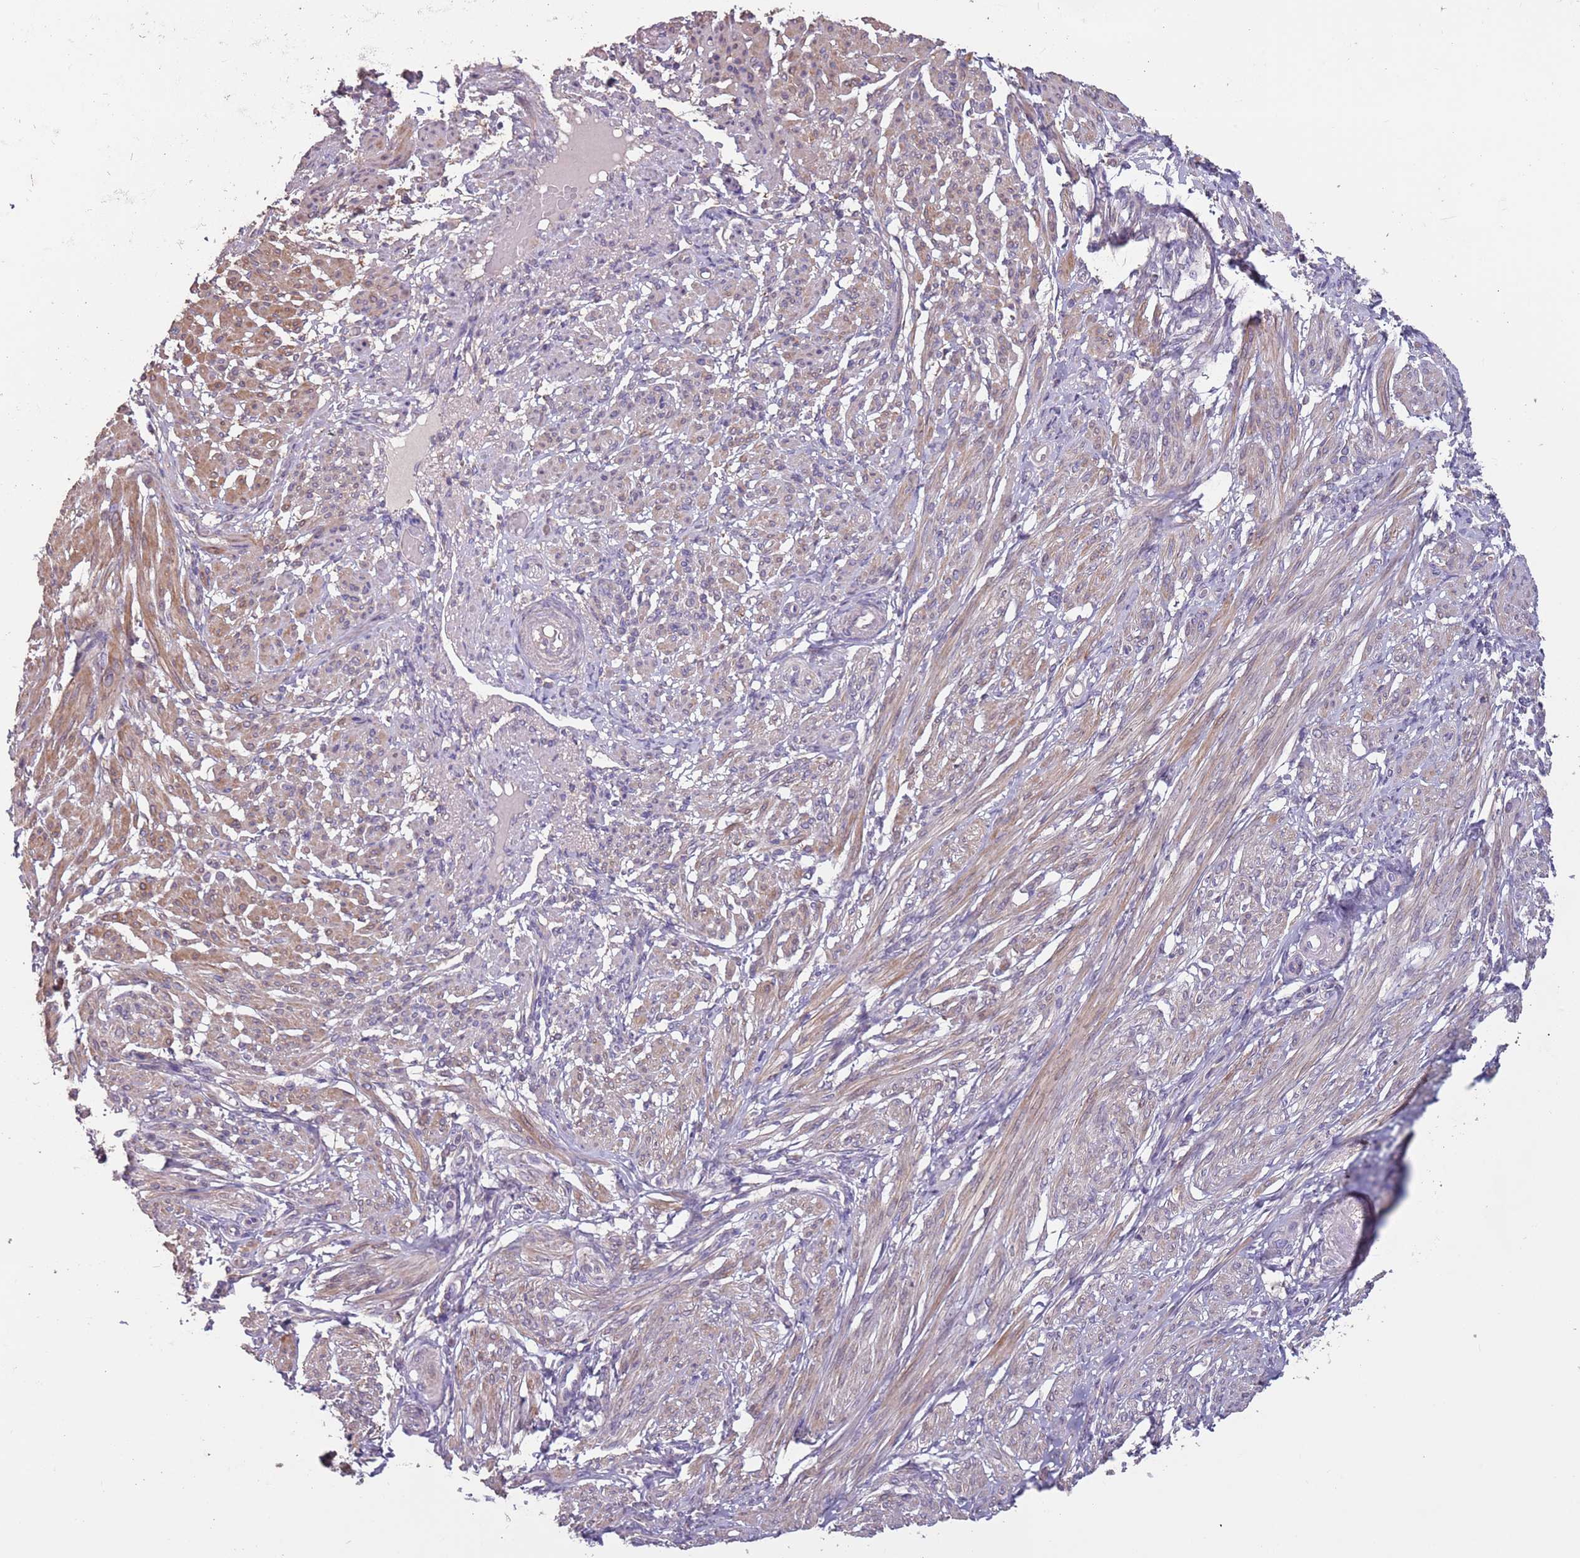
{"staining": {"intensity": "moderate", "quantity": "25%-75%", "location": "cytoplasmic/membranous"}, "tissue": "smooth muscle", "cell_type": "Smooth muscle cells", "image_type": "normal", "snomed": [{"axis": "morphology", "description": "Normal tissue, NOS"}, {"axis": "topography", "description": "Smooth muscle"}], "caption": "Moderate cytoplasmic/membranous positivity is identified in approximately 25%-75% of smooth muscle cells in unremarkable smooth muscle. (Brightfield microscopy of DAB IHC at high magnification).", "gene": "MBD3L1", "patient": {"sex": "female", "age": 39}}